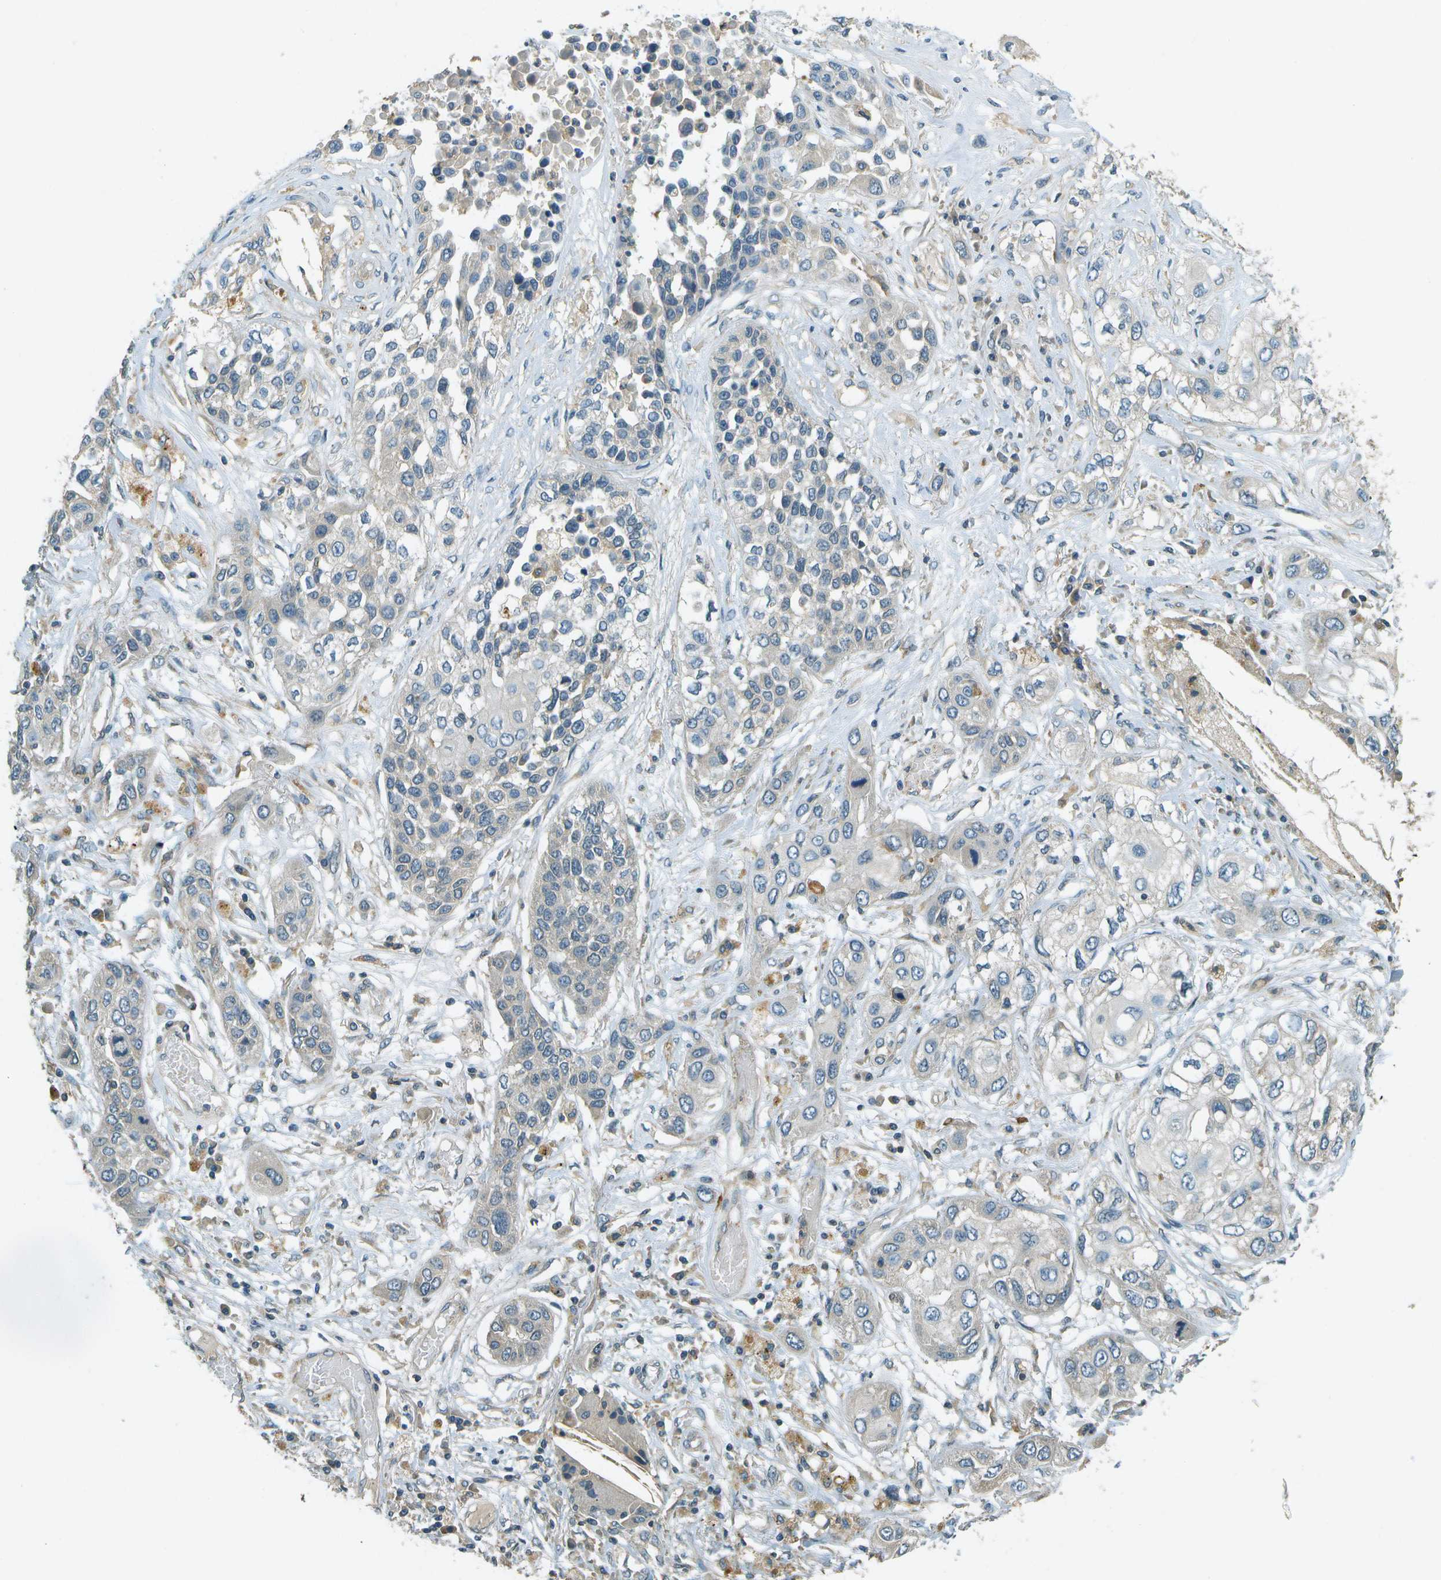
{"staining": {"intensity": "negative", "quantity": "none", "location": "none"}, "tissue": "lung cancer", "cell_type": "Tumor cells", "image_type": "cancer", "snomed": [{"axis": "morphology", "description": "Squamous cell carcinoma, NOS"}, {"axis": "topography", "description": "Lung"}], "caption": "A micrograph of human lung squamous cell carcinoma is negative for staining in tumor cells. The staining was performed using DAB to visualize the protein expression in brown, while the nuclei were stained in blue with hematoxylin (Magnification: 20x).", "gene": "NUDT4", "patient": {"sex": "male", "age": 71}}